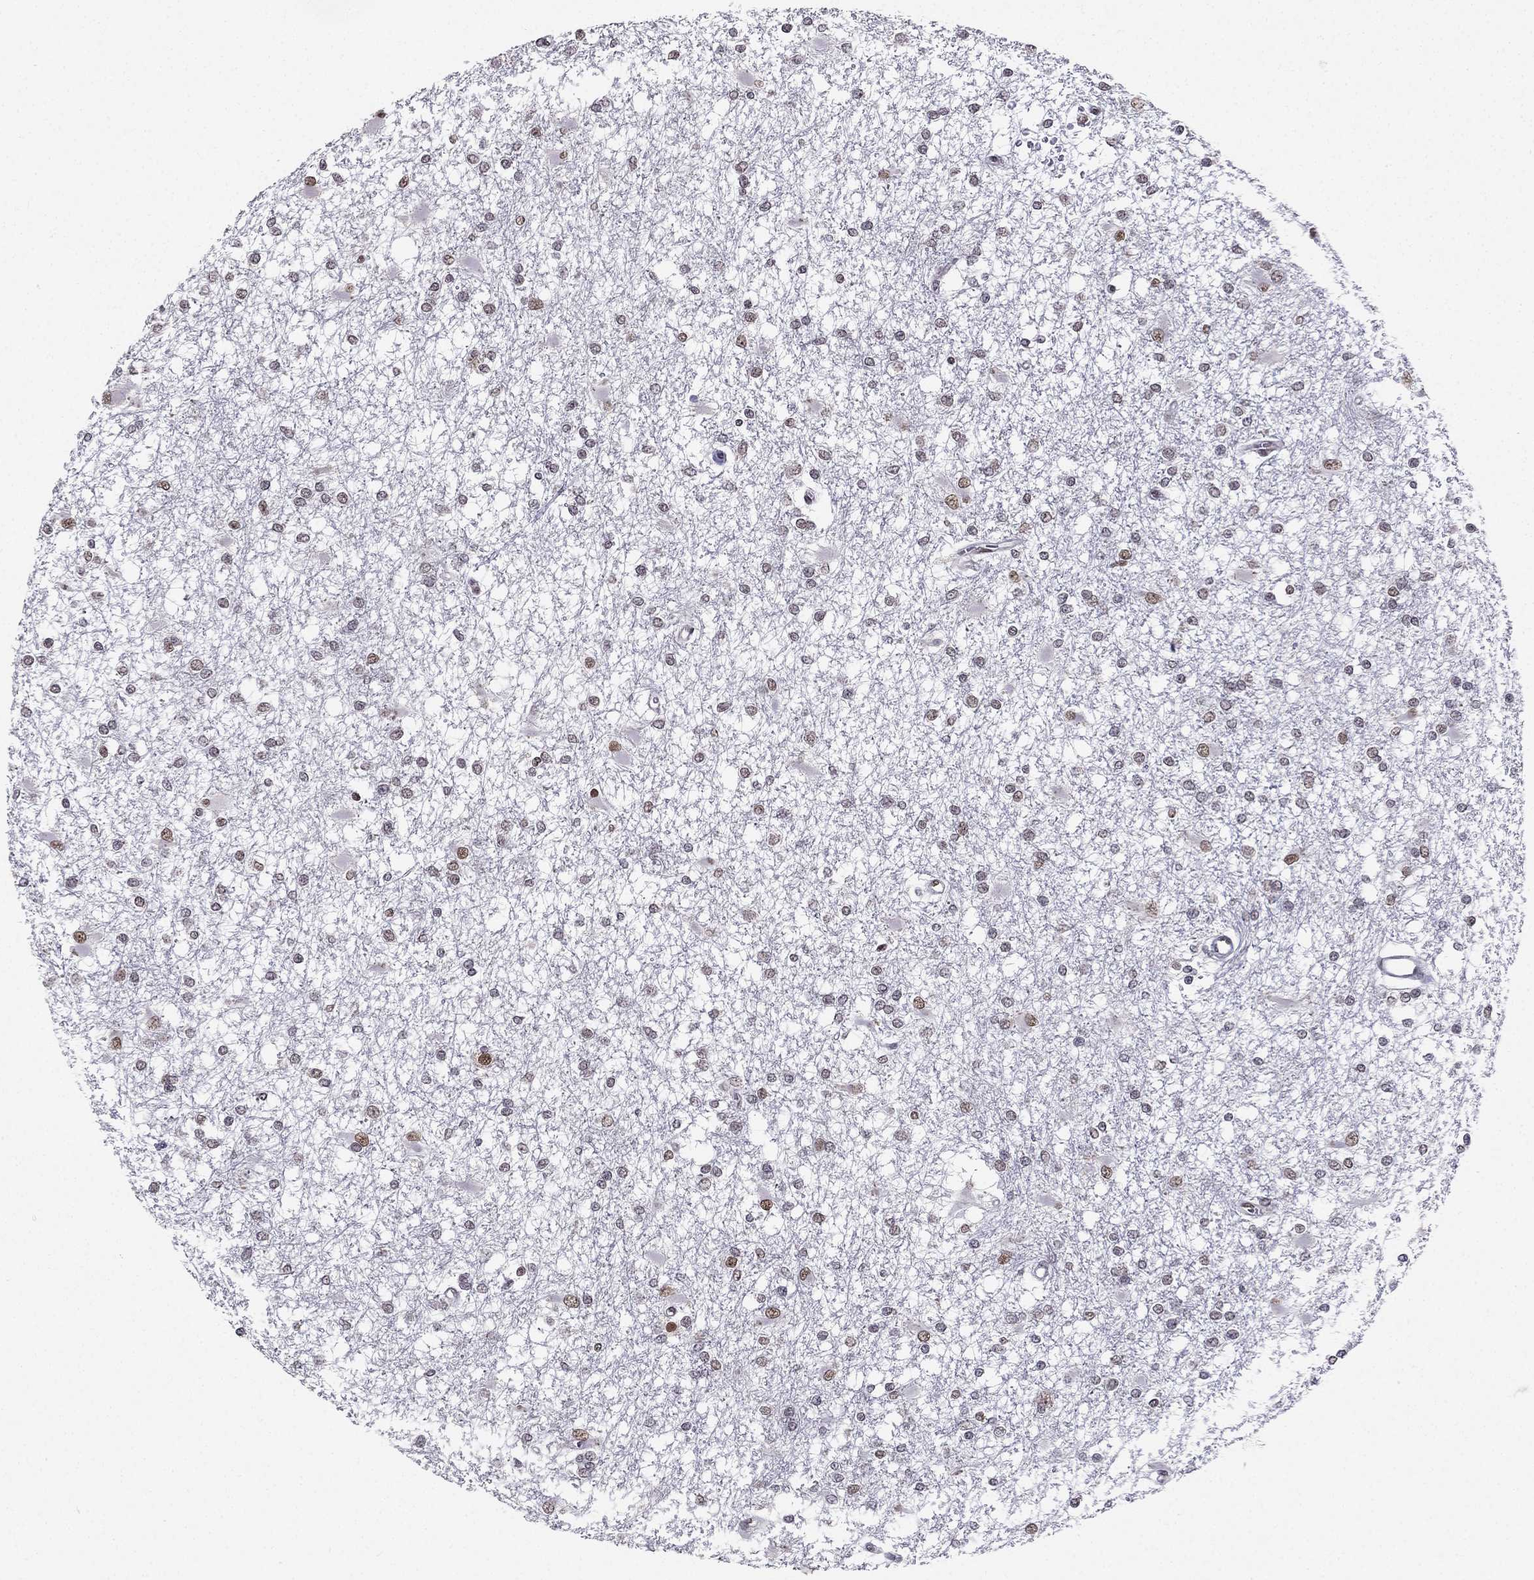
{"staining": {"intensity": "weak", "quantity": ">75%", "location": "nuclear"}, "tissue": "glioma", "cell_type": "Tumor cells", "image_type": "cancer", "snomed": [{"axis": "morphology", "description": "Glioma, malignant, High grade"}, {"axis": "topography", "description": "Cerebral cortex"}], "caption": "DAB immunohistochemical staining of glioma reveals weak nuclear protein staining in approximately >75% of tumor cells.", "gene": "ZNF420", "patient": {"sex": "male", "age": 79}}